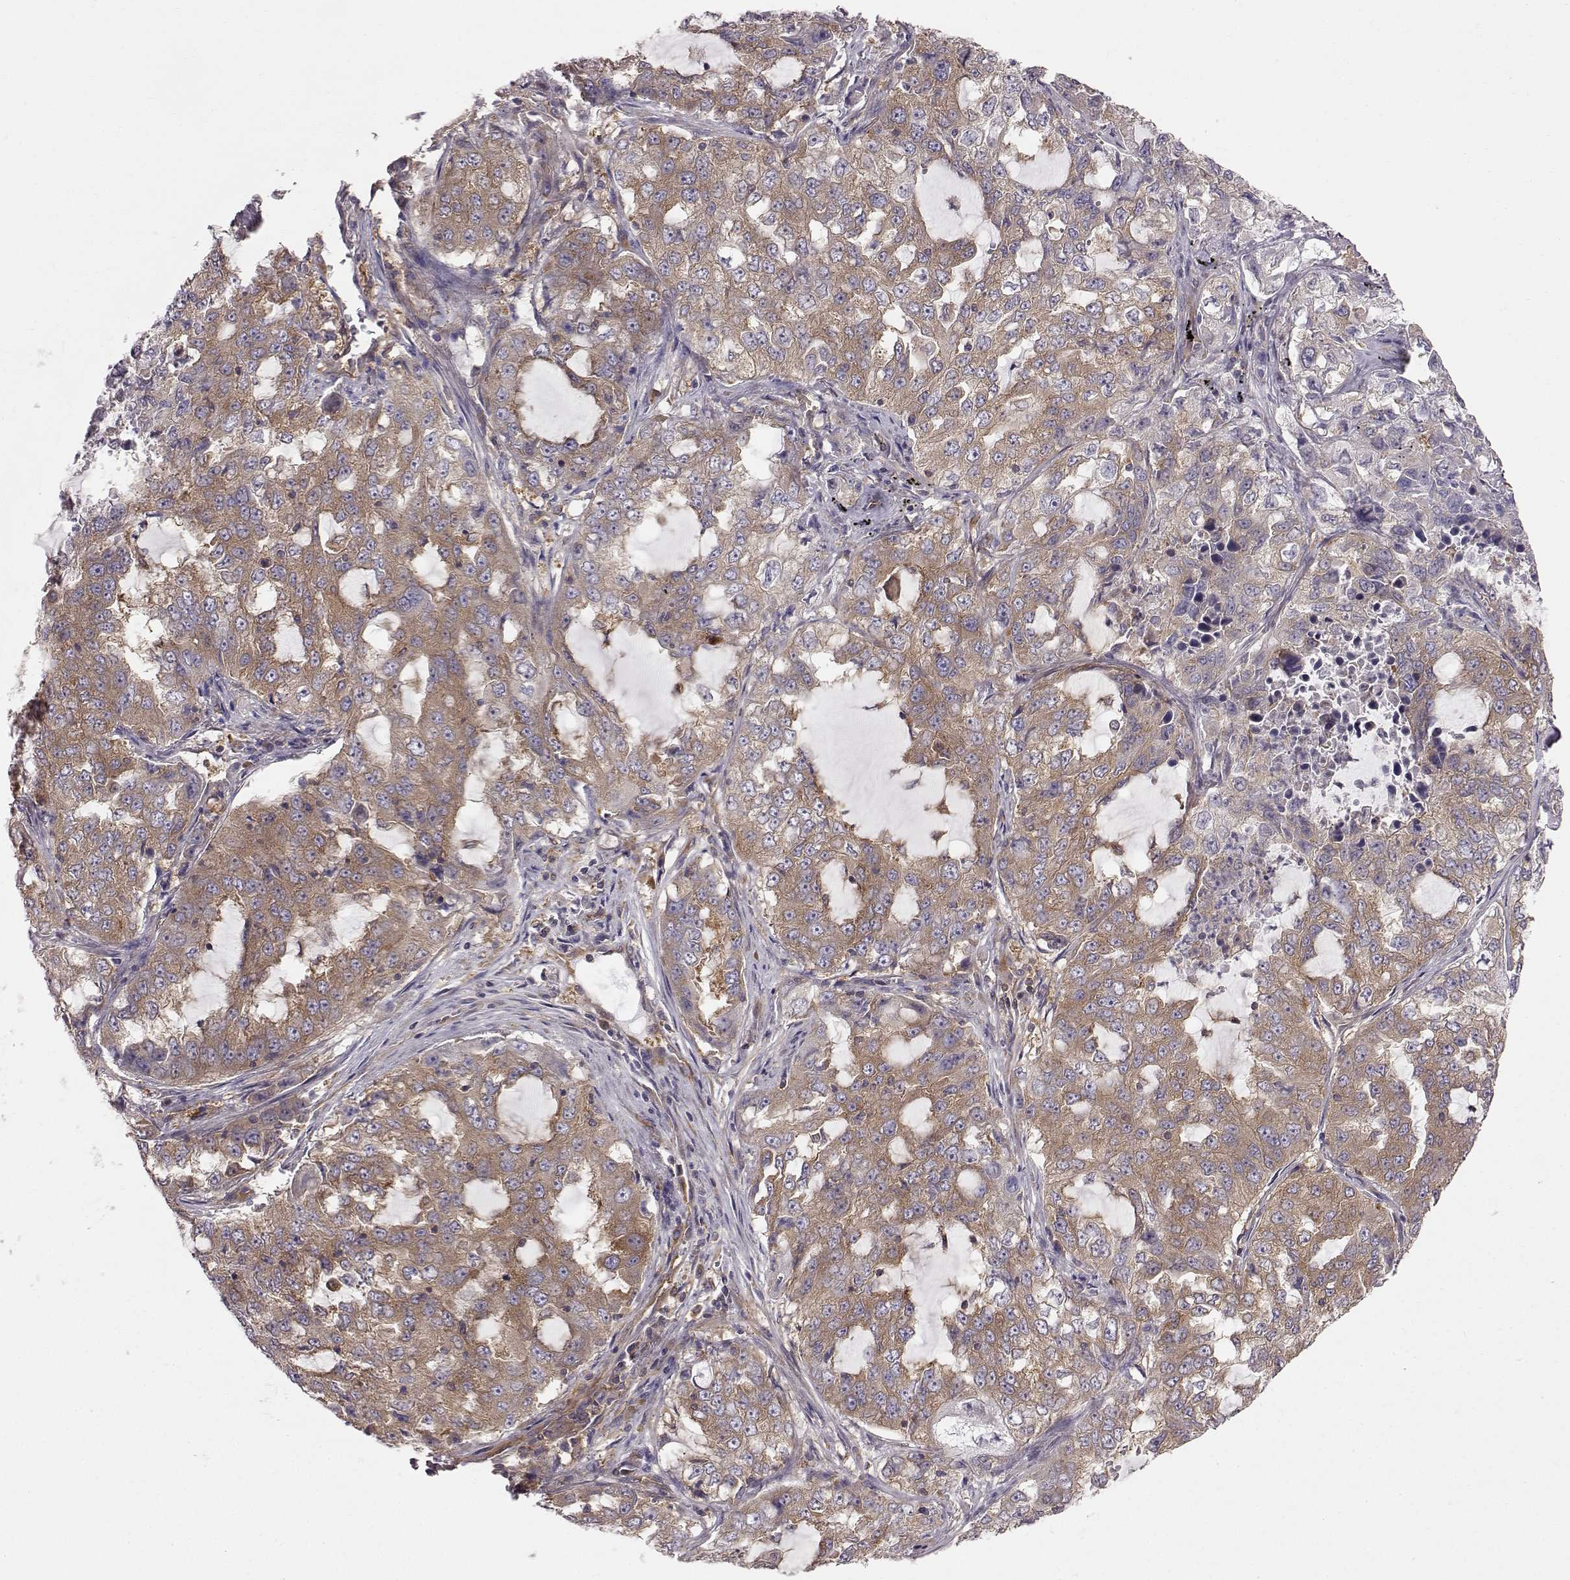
{"staining": {"intensity": "moderate", "quantity": ">75%", "location": "cytoplasmic/membranous"}, "tissue": "lung cancer", "cell_type": "Tumor cells", "image_type": "cancer", "snomed": [{"axis": "morphology", "description": "Adenocarcinoma, NOS"}, {"axis": "topography", "description": "Lung"}], "caption": "Moderate cytoplasmic/membranous expression for a protein is seen in approximately >75% of tumor cells of lung cancer using immunohistochemistry.", "gene": "RABGAP1", "patient": {"sex": "female", "age": 61}}